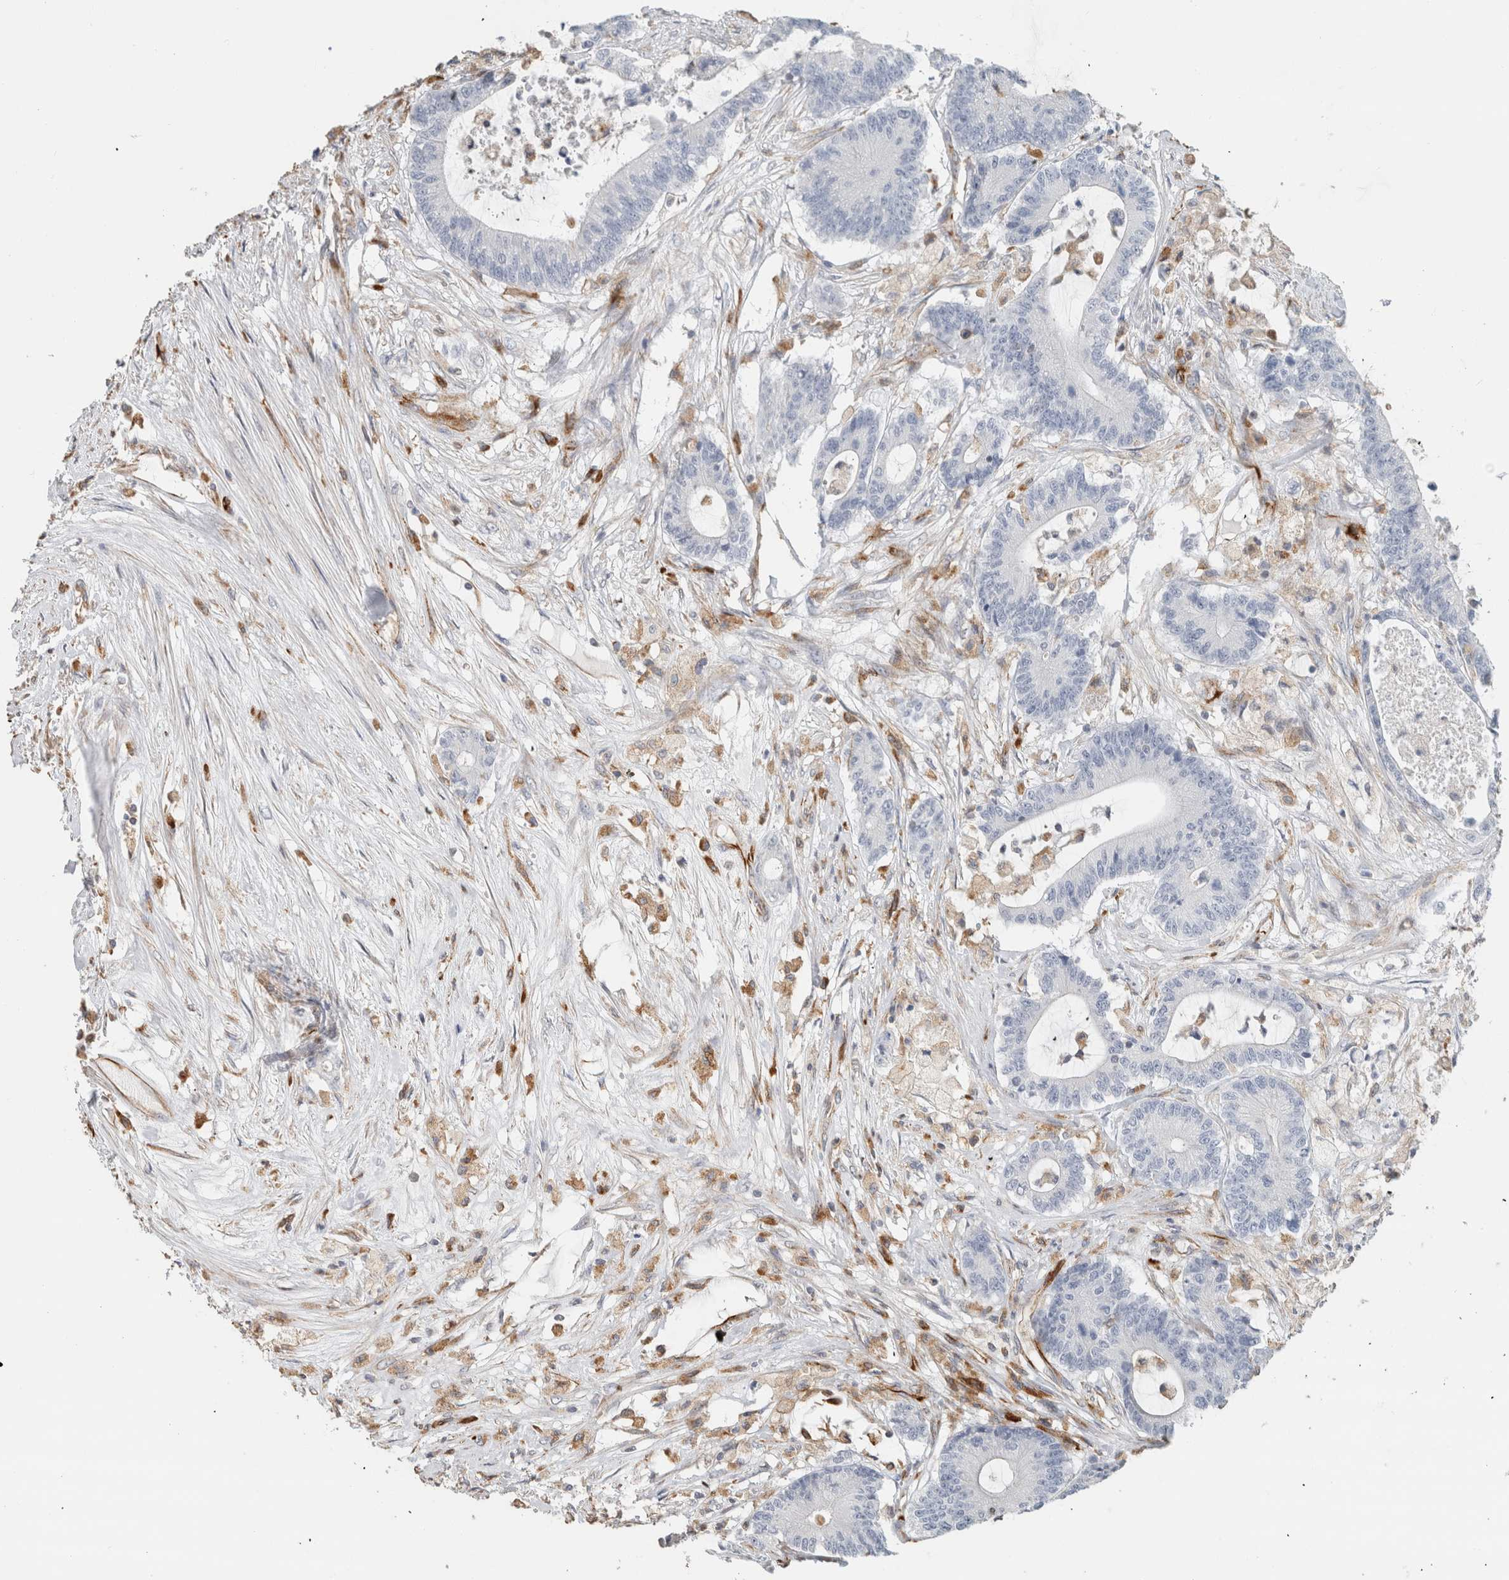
{"staining": {"intensity": "negative", "quantity": "none", "location": "none"}, "tissue": "colorectal cancer", "cell_type": "Tumor cells", "image_type": "cancer", "snomed": [{"axis": "morphology", "description": "Adenocarcinoma, NOS"}, {"axis": "topography", "description": "Colon"}], "caption": "Photomicrograph shows no protein positivity in tumor cells of adenocarcinoma (colorectal) tissue.", "gene": "LY86", "patient": {"sex": "female", "age": 84}}